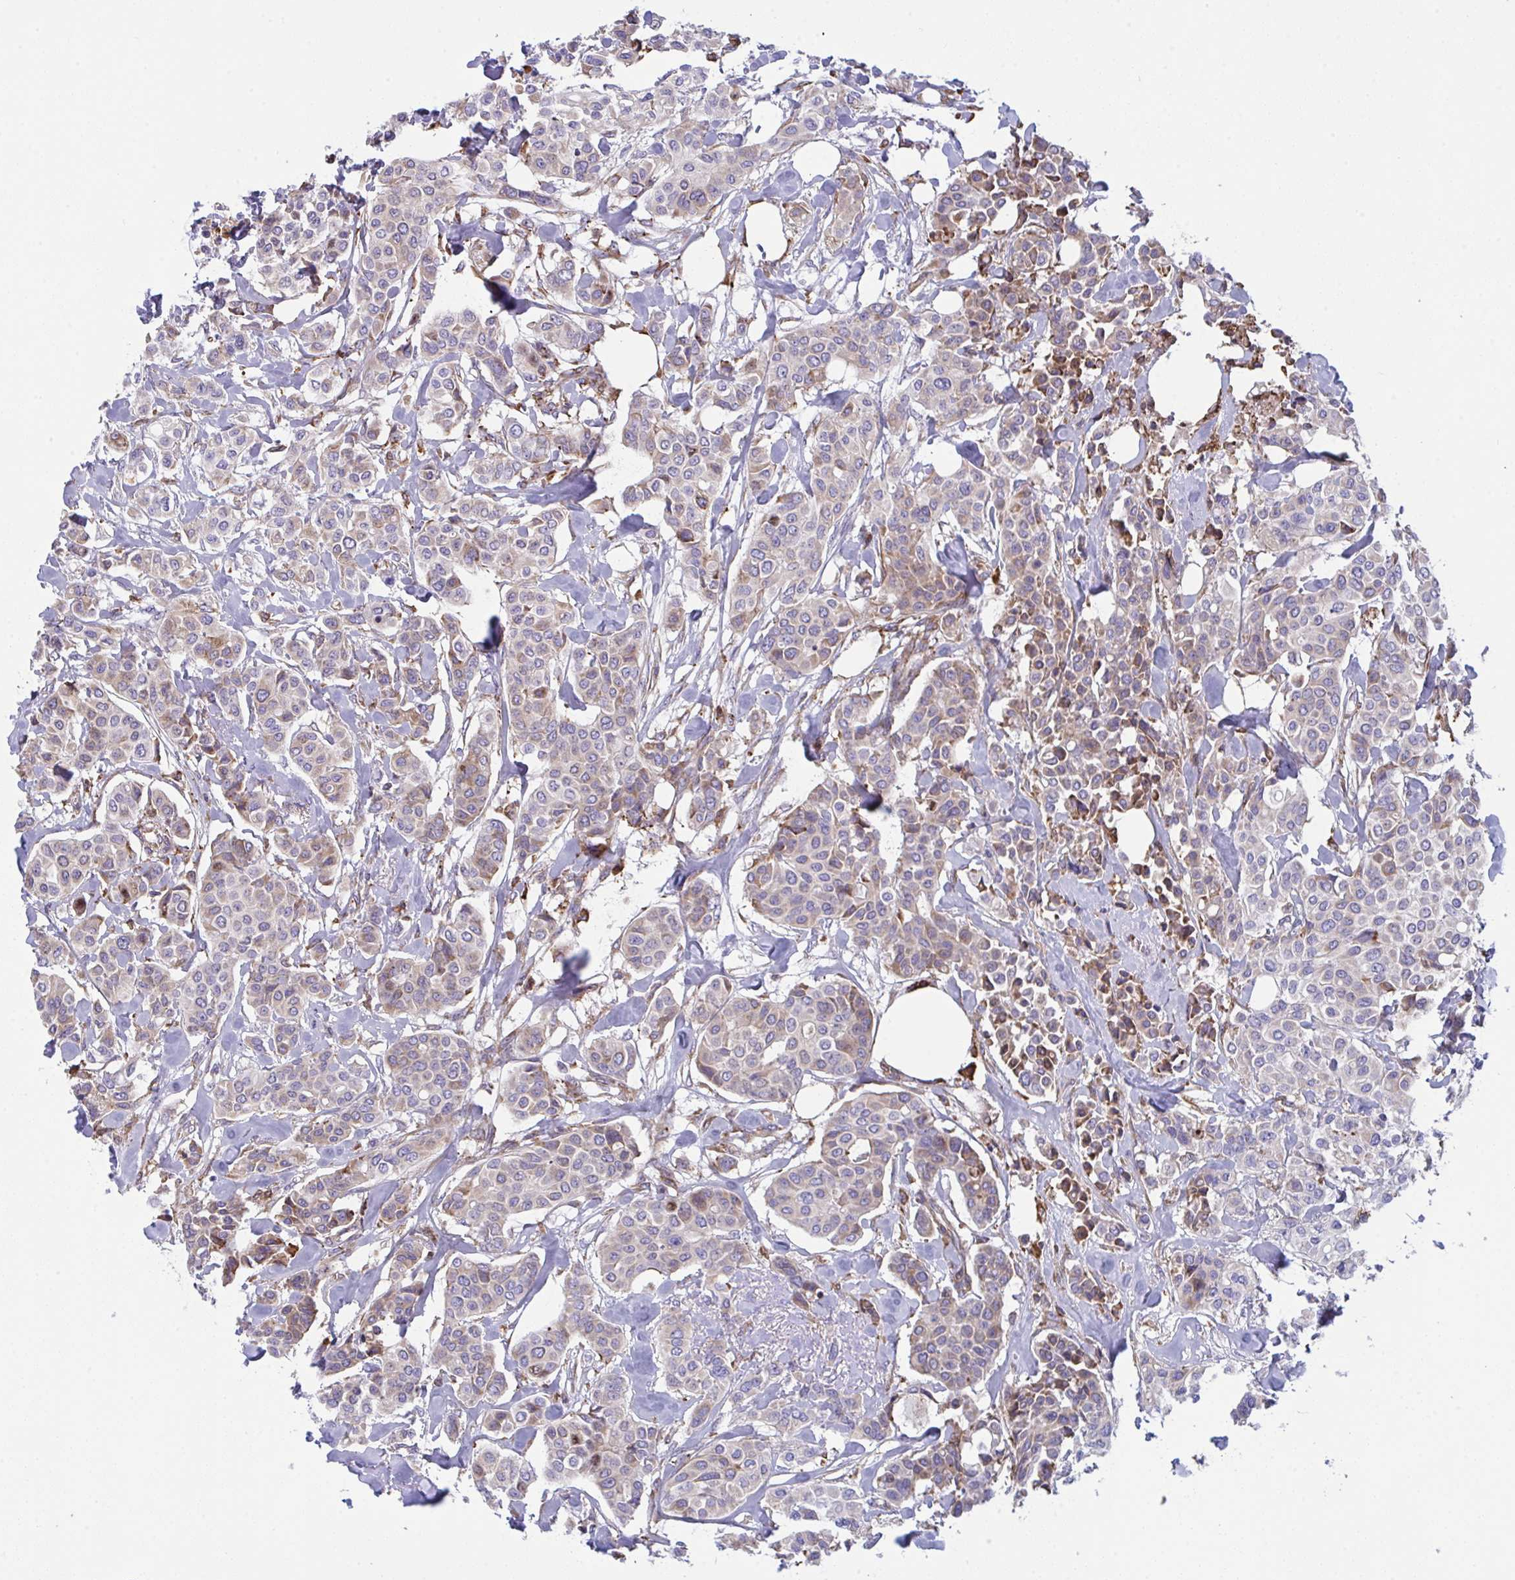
{"staining": {"intensity": "weak", "quantity": "25%-75%", "location": "cytoplasmic/membranous"}, "tissue": "breast cancer", "cell_type": "Tumor cells", "image_type": "cancer", "snomed": [{"axis": "morphology", "description": "Lobular carcinoma"}, {"axis": "topography", "description": "Breast"}], "caption": "Immunohistochemistry of breast lobular carcinoma displays low levels of weak cytoplasmic/membranous positivity in about 25%-75% of tumor cells. The staining was performed using DAB, with brown indicating positive protein expression. Nuclei are stained blue with hematoxylin.", "gene": "MYMK", "patient": {"sex": "female", "age": 51}}